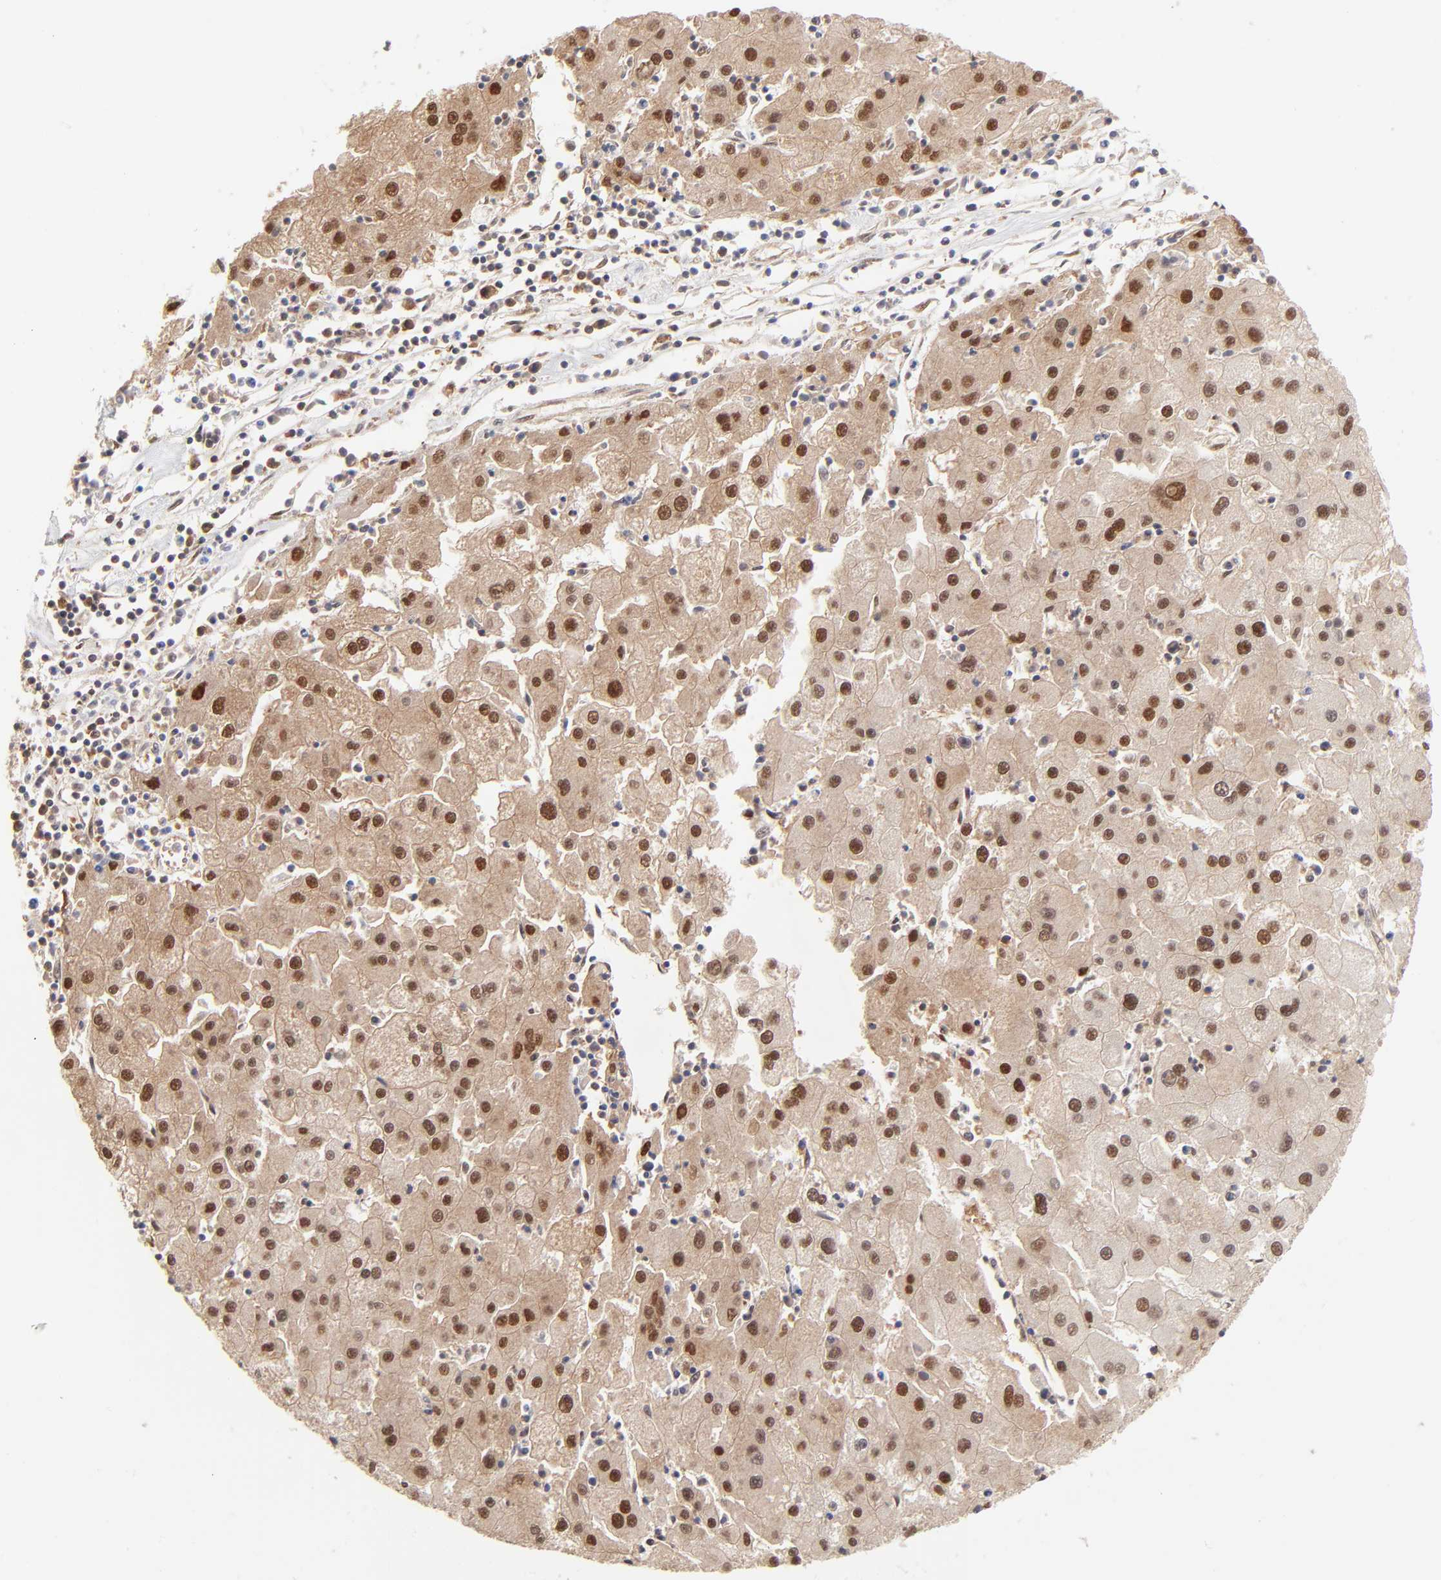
{"staining": {"intensity": "moderate", "quantity": ">75%", "location": "cytoplasmic/membranous,nuclear"}, "tissue": "liver cancer", "cell_type": "Tumor cells", "image_type": "cancer", "snomed": [{"axis": "morphology", "description": "Carcinoma, Hepatocellular, NOS"}, {"axis": "topography", "description": "Liver"}], "caption": "Brown immunohistochemical staining in hepatocellular carcinoma (liver) demonstrates moderate cytoplasmic/membranous and nuclear positivity in about >75% of tumor cells.", "gene": "PSMC4", "patient": {"sex": "male", "age": 72}}